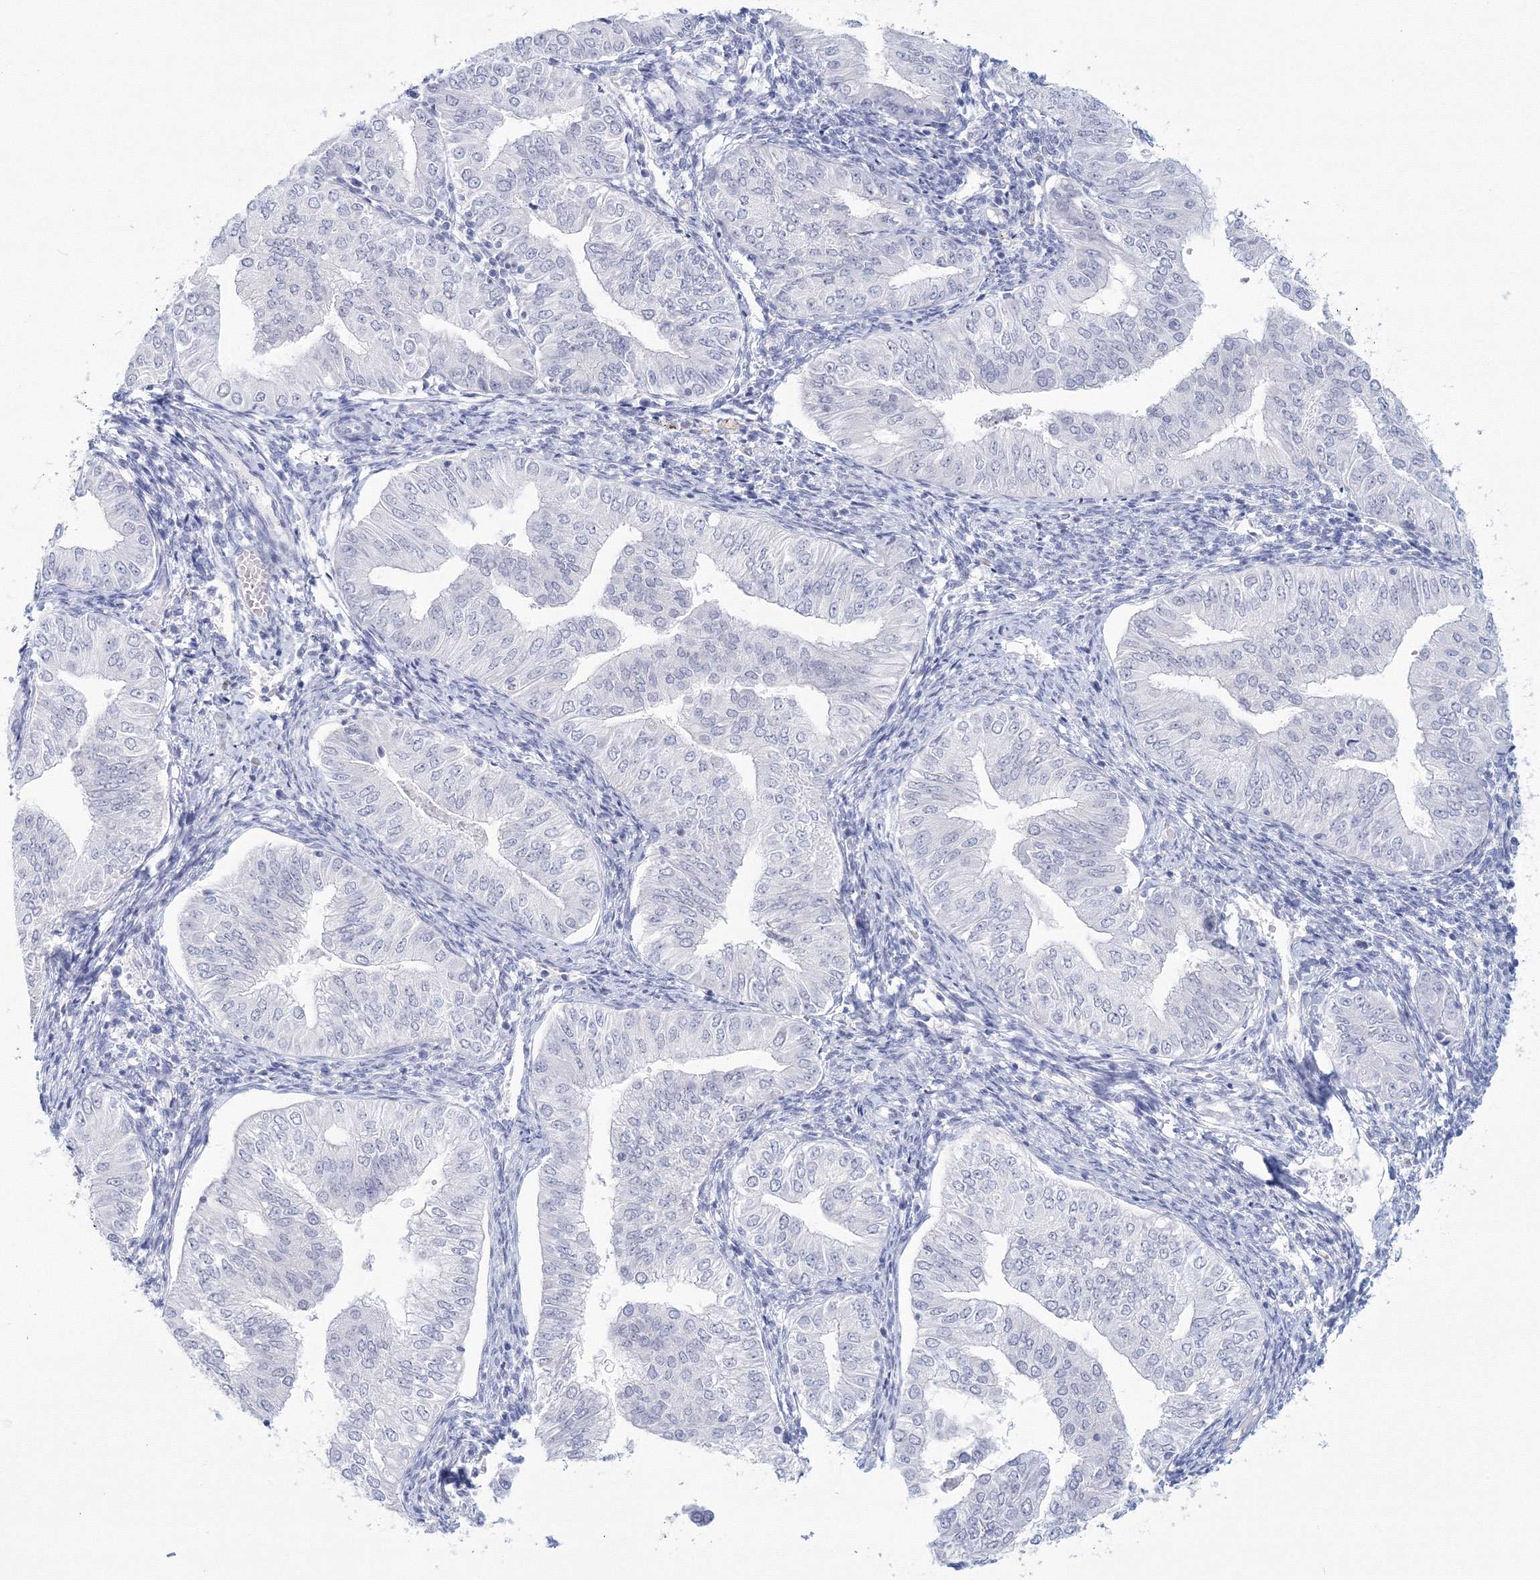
{"staining": {"intensity": "negative", "quantity": "none", "location": "none"}, "tissue": "endometrial cancer", "cell_type": "Tumor cells", "image_type": "cancer", "snomed": [{"axis": "morphology", "description": "Normal tissue, NOS"}, {"axis": "morphology", "description": "Adenocarcinoma, NOS"}, {"axis": "topography", "description": "Endometrium"}], "caption": "Endometrial cancer (adenocarcinoma) was stained to show a protein in brown. There is no significant positivity in tumor cells. The staining is performed using DAB (3,3'-diaminobenzidine) brown chromogen with nuclei counter-stained in using hematoxylin.", "gene": "VSIG1", "patient": {"sex": "female", "age": 53}}